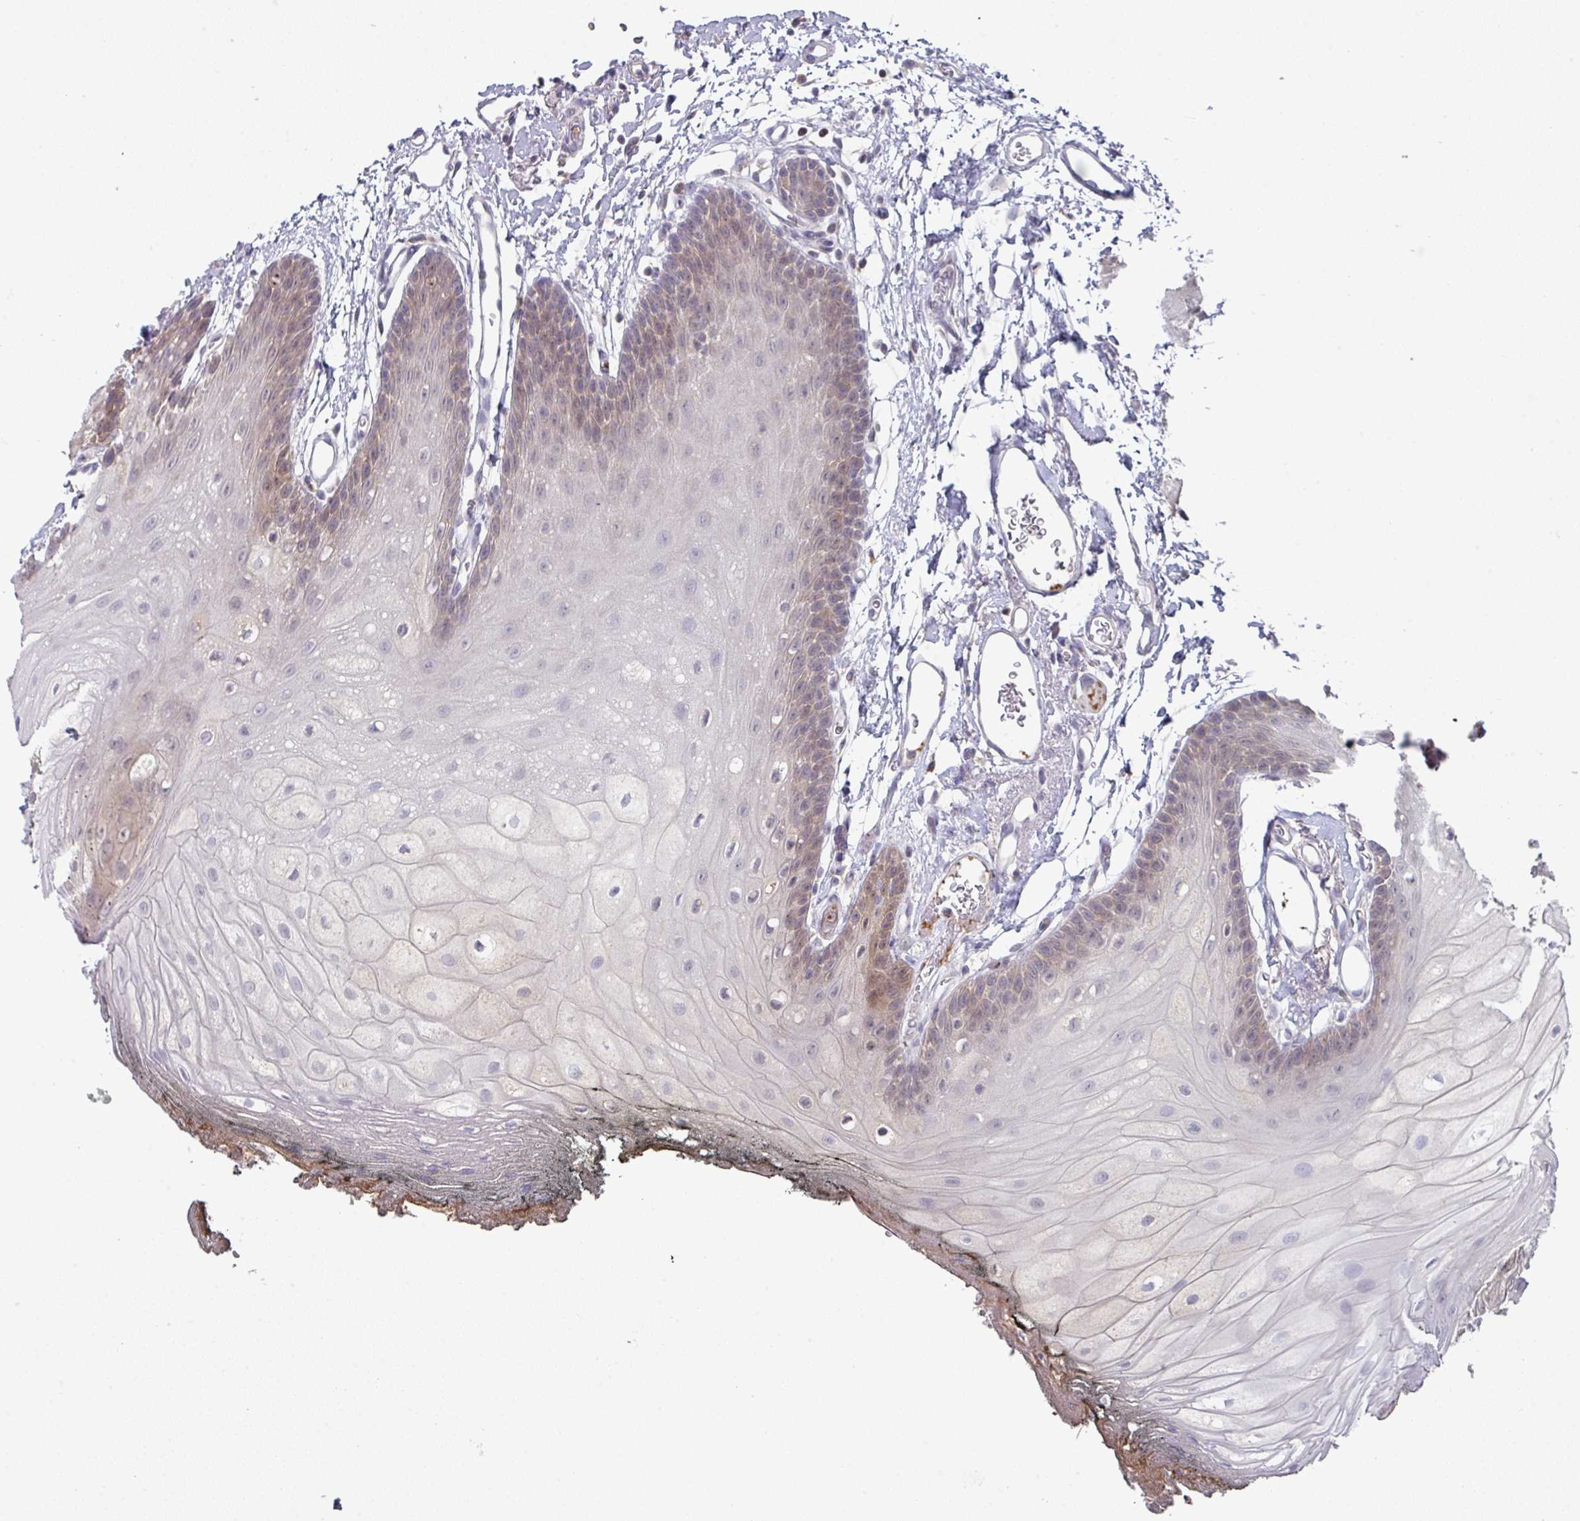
{"staining": {"intensity": "weak", "quantity": "<25%", "location": "cytoplasmic/membranous"}, "tissue": "oral mucosa", "cell_type": "Squamous epithelial cells", "image_type": "normal", "snomed": [{"axis": "morphology", "description": "Normal tissue, NOS"}, {"axis": "morphology", "description": "Squamous cell carcinoma, NOS"}, {"axis": "topography", "description": "Oral tissue"}, {"axis": "topography", "description": "Head-Neck"}], "caption": "Human oral mucosa stained for a protein using immunohistochemistry displays no expression in squamous epithelial cells.", "gene": "DCAF12L1", "patient": {"sex": "female", "age": 81}}